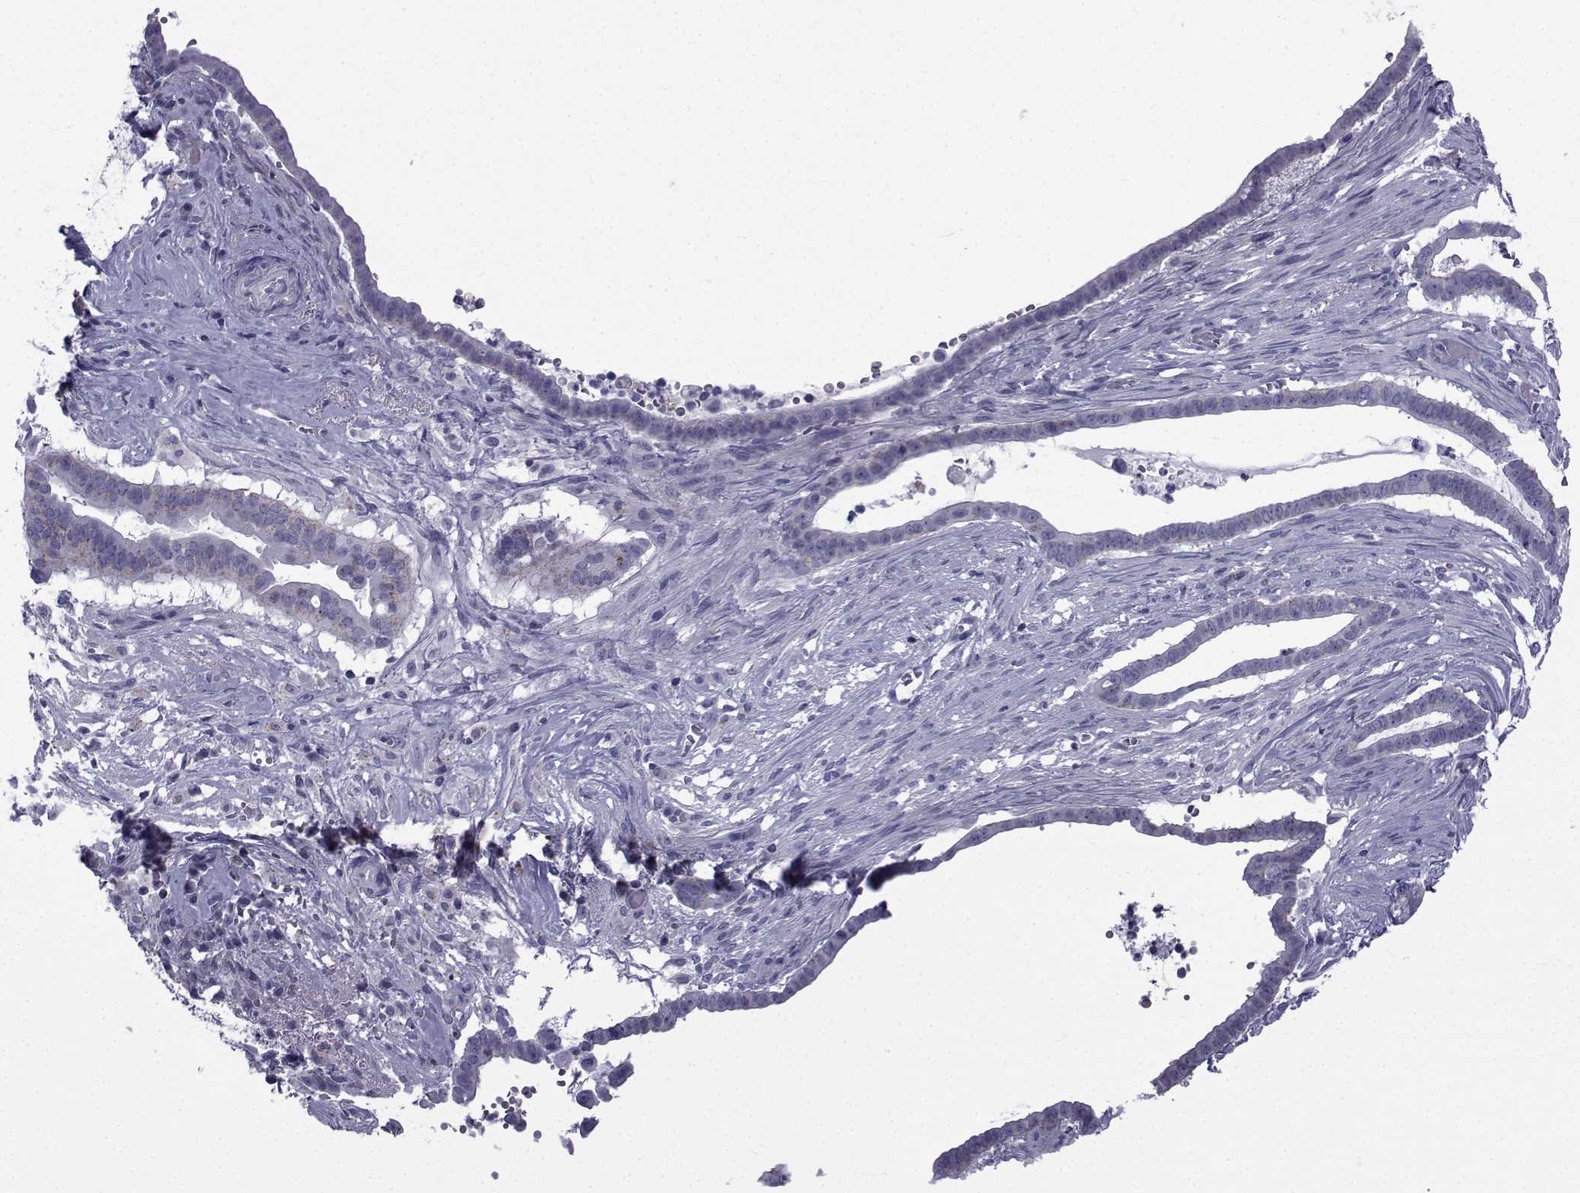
{"staining": {"intensity": "weak", "quantity": "<25%", "location": "cytoplasmic/membranous"}, "tissue": "pancreatic cancer", "cell_type": "Tumor cells", "image_type": "cancer", "snomed": [{"axis": "morphology", "description": "Adenocarcinoma, NOS"}, {"axis": "topography", "description": "Pancreas"}], "caption": "DAB (3,3'-diaminobenzidine) immunohistochemical staining of adenocarcinoma (pancreatic) exhibits no significant staining in tumor cells.", "gene": "PDE6H", "patient": {"sex": "male", "age": 61}}